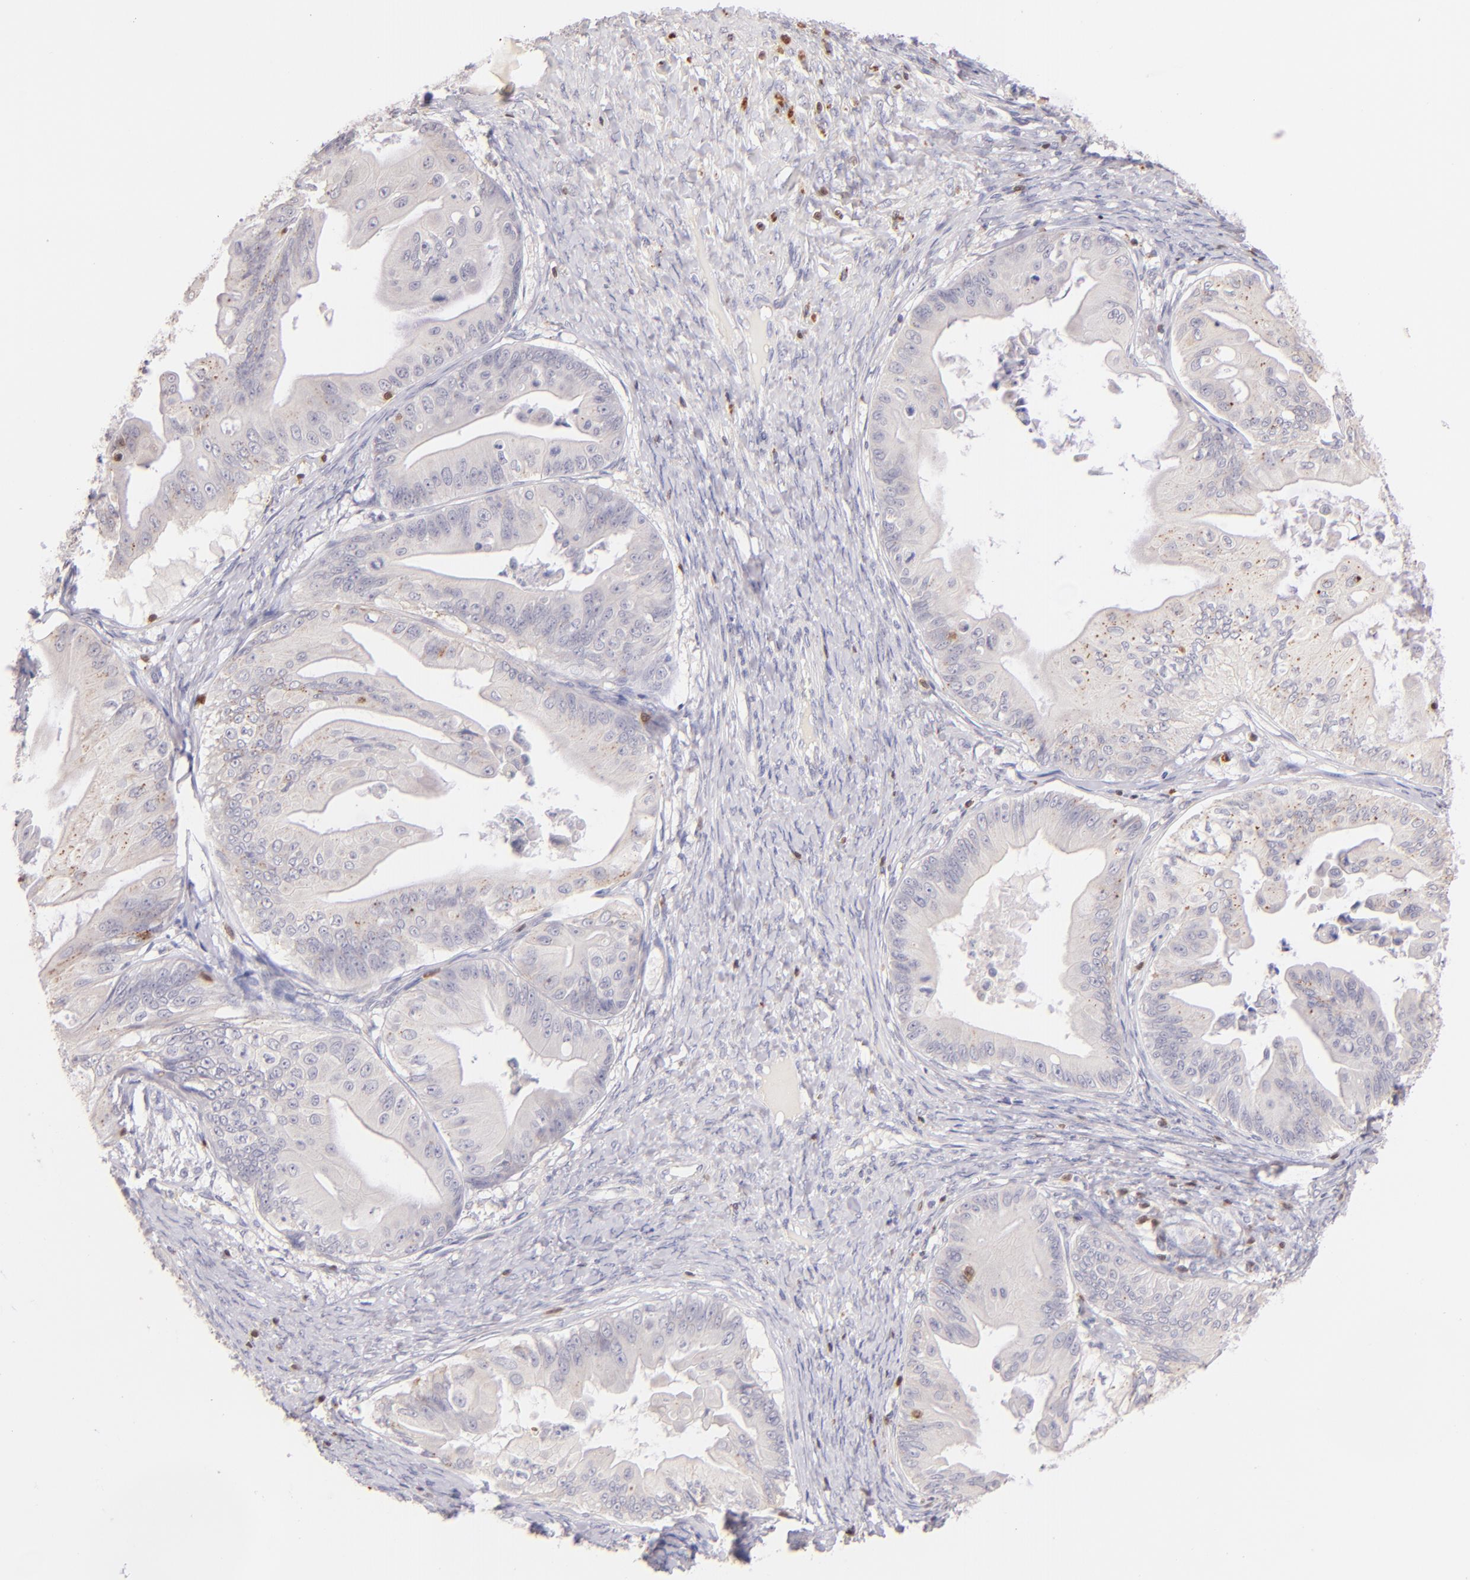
{"staining": {"intensity": "moderate", "quantity": "25%-75%", "location": "cytoplasmic/membranous"}, "tissue": "ovarian cancer", "cell_type": "Tumor cells", "image_type": "cancer", "snomed": [{"axis": "morphology", "description": "Cystadenocarcinoma, mucinous, NOS"}, {"axis": "topography", "description": "Ovary"}], "caption": "A high-resolution photomicrograph shows immunohistochemistry staining of ovarian mucinous cystadenocarcinoma, which demonstrates moderate cytoplasmic/membranous expression in about 25%-75% of tumor cells.", "gene": "ZAP70", "patient": {"sex": "female", "age": 37}}